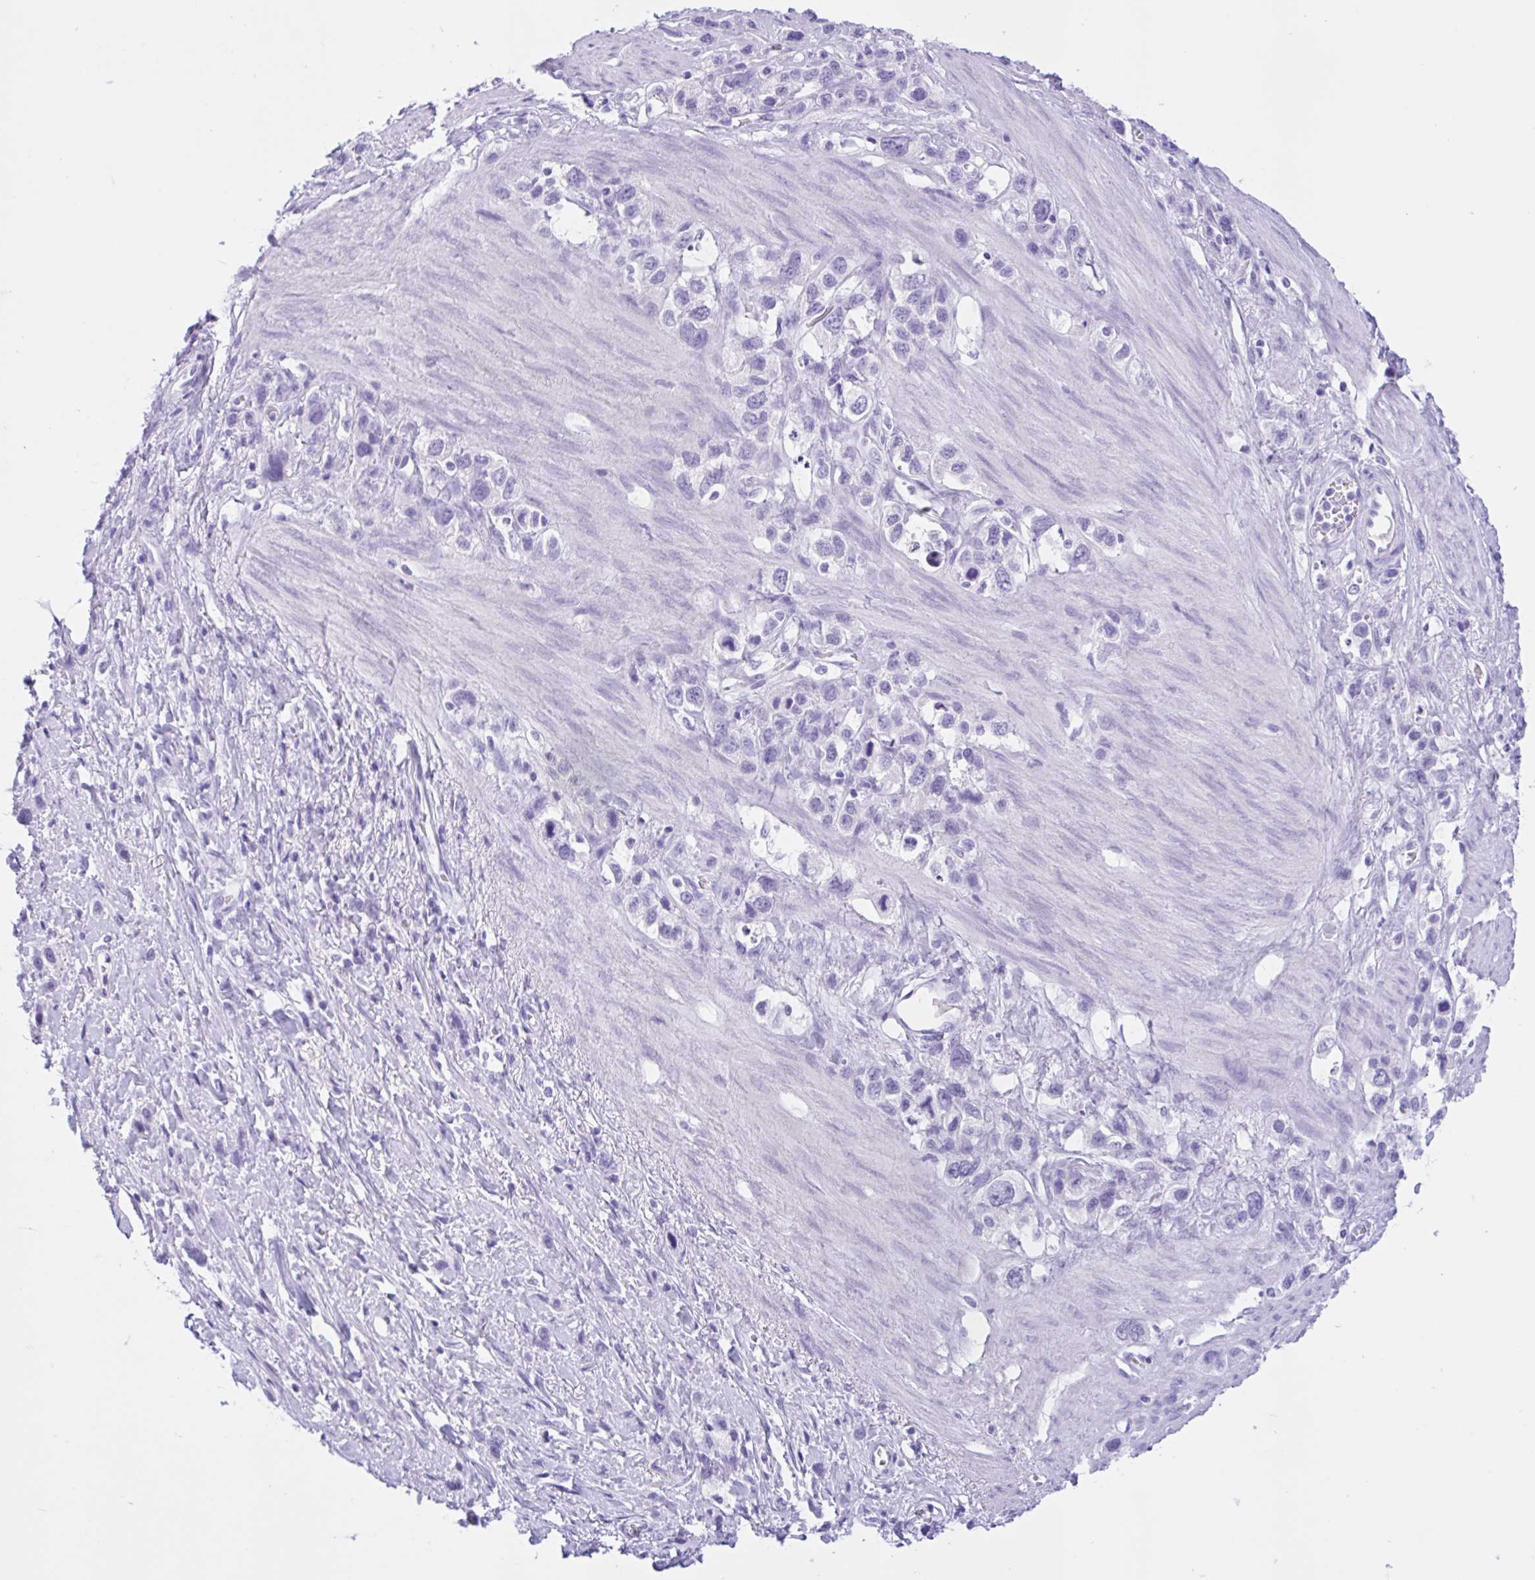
{"staining": {"intensity": "negative", "quantity": "none", "location": "none"}, "tissue": "stomach cancer", "cell_type": "Tumor cells", "image_type": "cancer", "snomed": [{"axis": "morphology", "description": "Adenocarcinoma, NOS"}, {"axis": "topography", "description": "Stomach"}], "caption": "A histopathology image of stomach adenocarcinoma stained for a protein displays no brown staining in tumor cells. (DAB IHC visualized using brightfield microscopy, high magnification).", "gene": "ZNF319", "patient": {"sex": "female", "age": 65}}